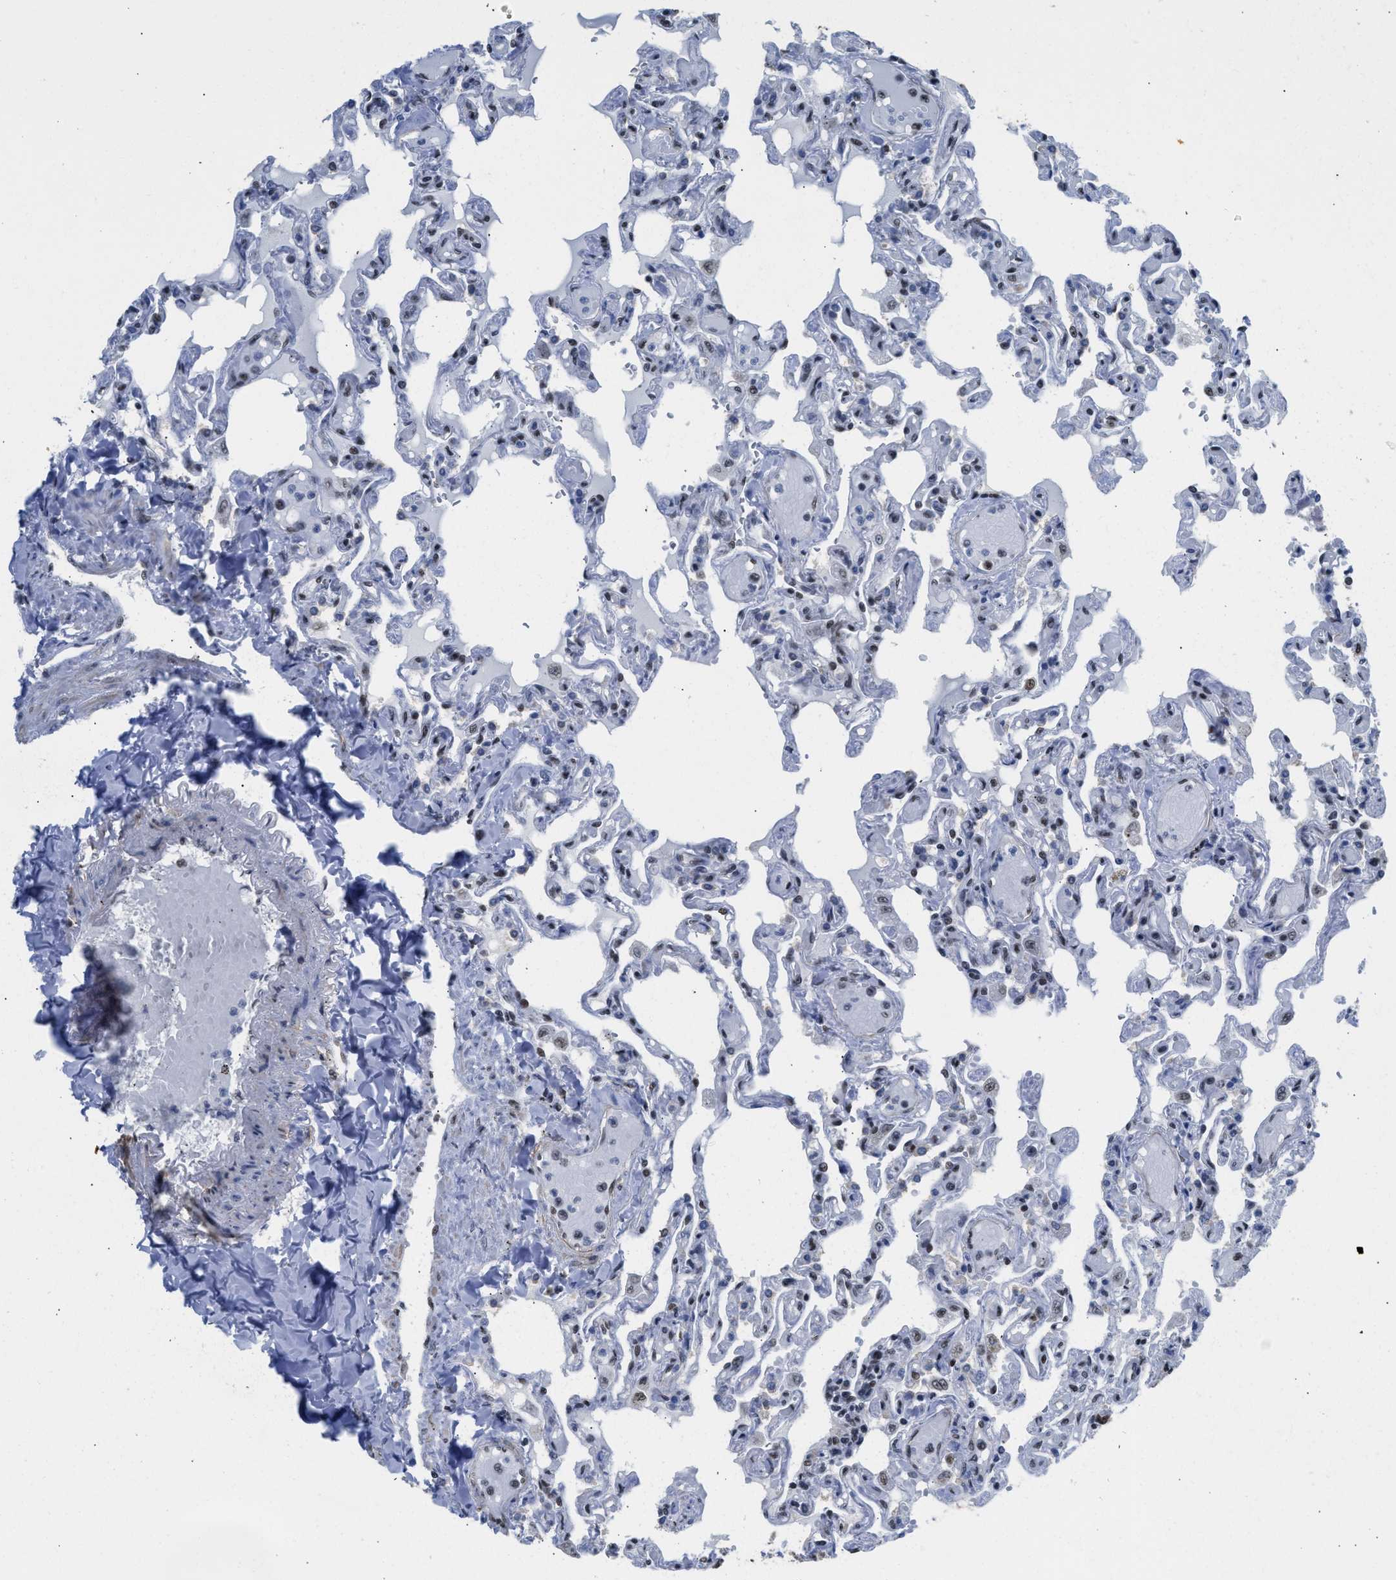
{"staining": {"intensity": "moderate", "quantity": "<25%", "location": "nuclear"}, "tissue": "lung", "cell_type": "Alveolar cells", "image_type": "normal", "snomed": [{"axis": "morphology", "description": "Normal tissue, NOS"}, {"axis": "topography", "description": "Lung"}], "caption": "A brown stain labels moderate nuclear staining of a protein in alveolar cells of unremarkable lung.", "gene": "SCAF4", "patient": {"sex": "male", "age": 21}}